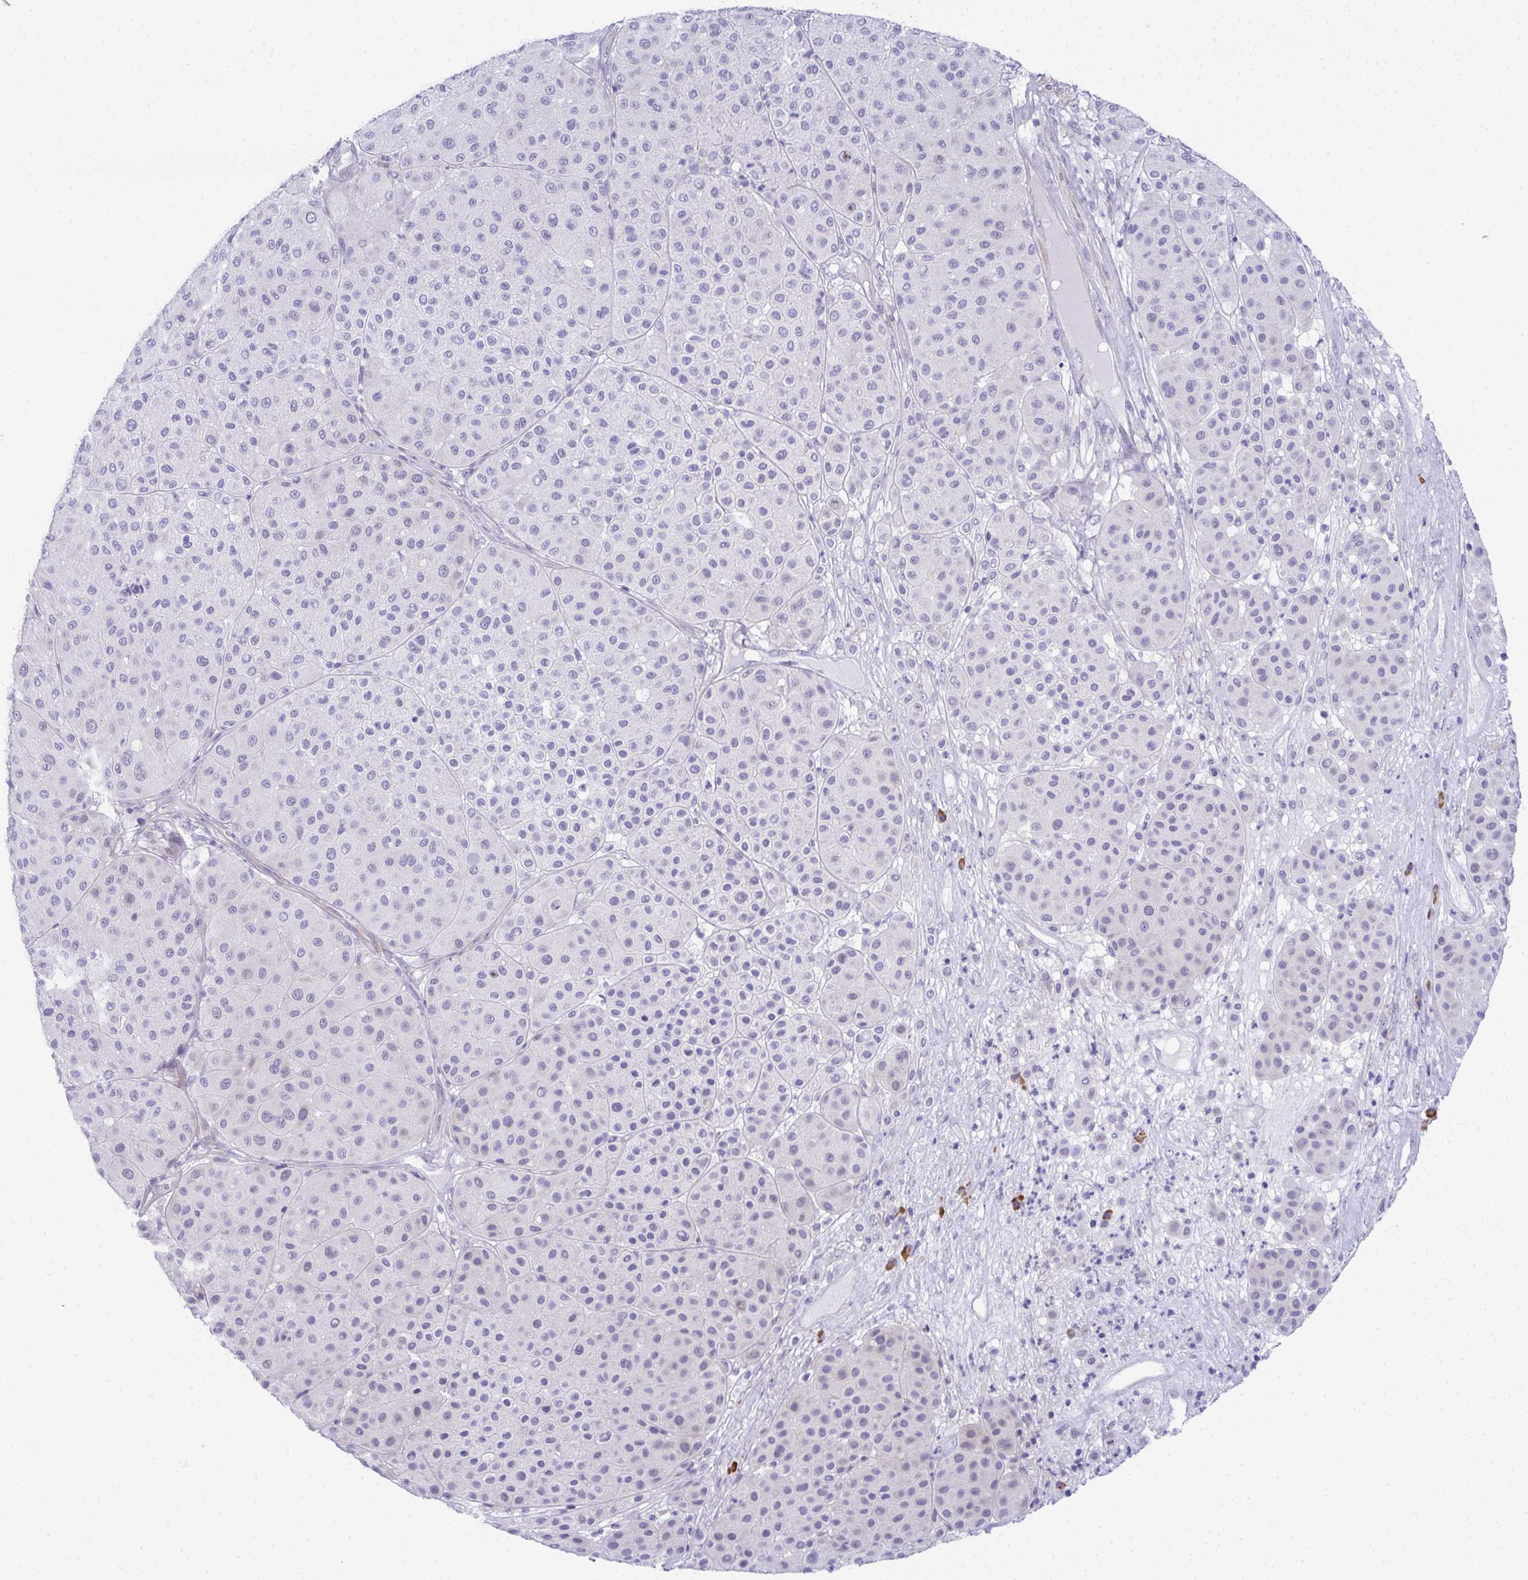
{"staining": {"intensity": "negative", "quantity": "none", "location": "none"}, "tissue": "melanoma", "cell_type": "Tumor cells", "image_type": "cancer", "snomed": [{"axis": "morphology", "description": "Malignant melanoma, Metastatic site"}, {"axis": "topography", "description": "Smooth muscle"}], "caption": "Immunohistochemistry (IHC) image of neoplastic tissue: malignant melanoma (metastatic site) stained with DAB exhibits no significant protein staining in tumor cells.", "gene": "PUS7L", "patient": {"sex": "male", "age": 41}}